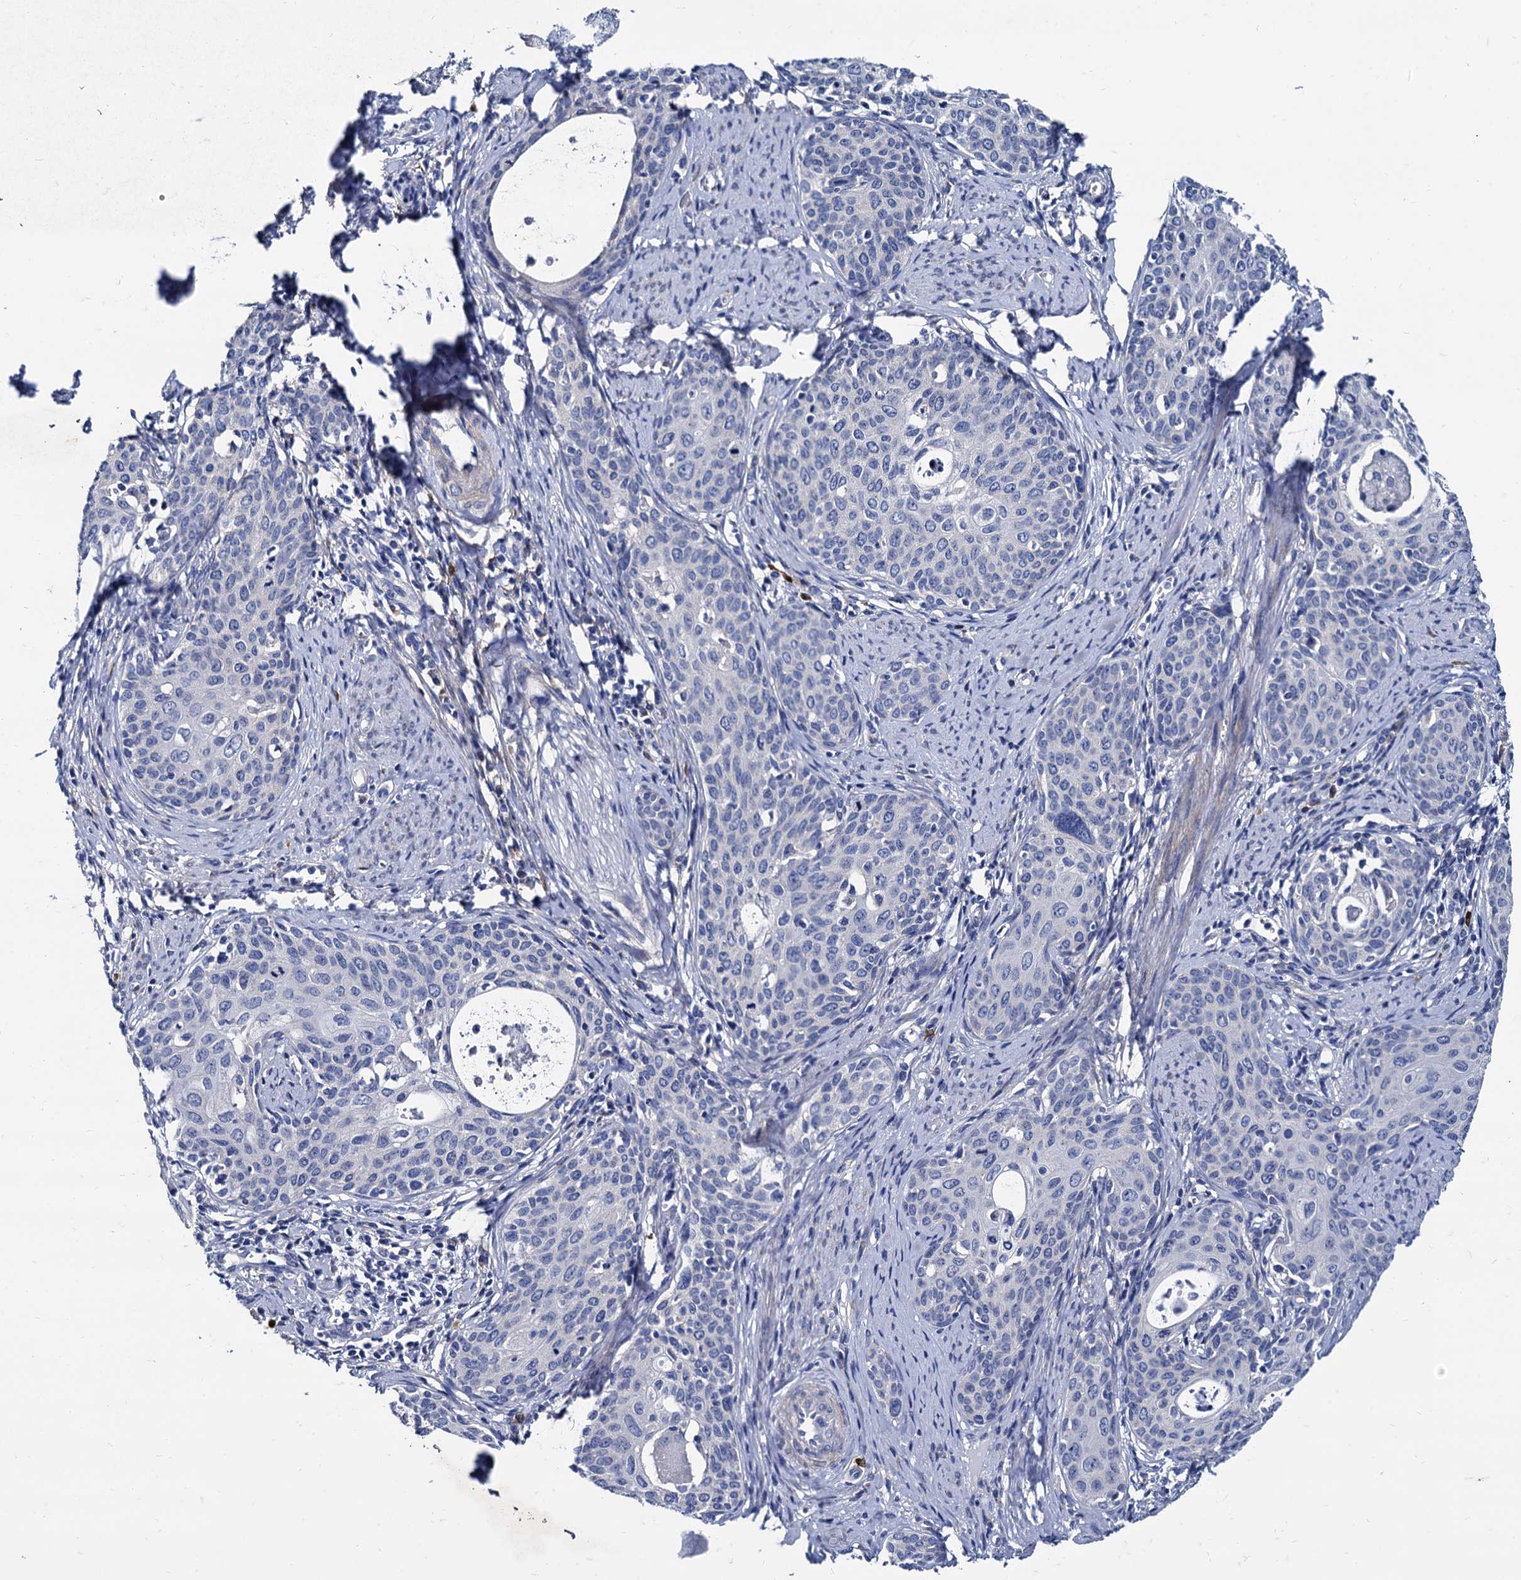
{"staining": {"intensity": "negative", "quantity": "none", "location": "none"}, "tissue": "cervical cancer", "cell_type": "Tumor cells", "image_type": "cancer", "snomed": [{"axis": "morphology", "description": "Squamous cell carcinoma, NOS"}, {"axis": "morphology", "description": "Adenocarcinoma, NOS"}, {"axis": "topography", "description": "Cervix"}], "caption": "There is no significant positivity in tumor cells of cervical cancer (squamous cell carcinoma). Nuclei are stained in blue.", "gene": "FOXR2", "patient": {"sex": "female", "age": 52}}